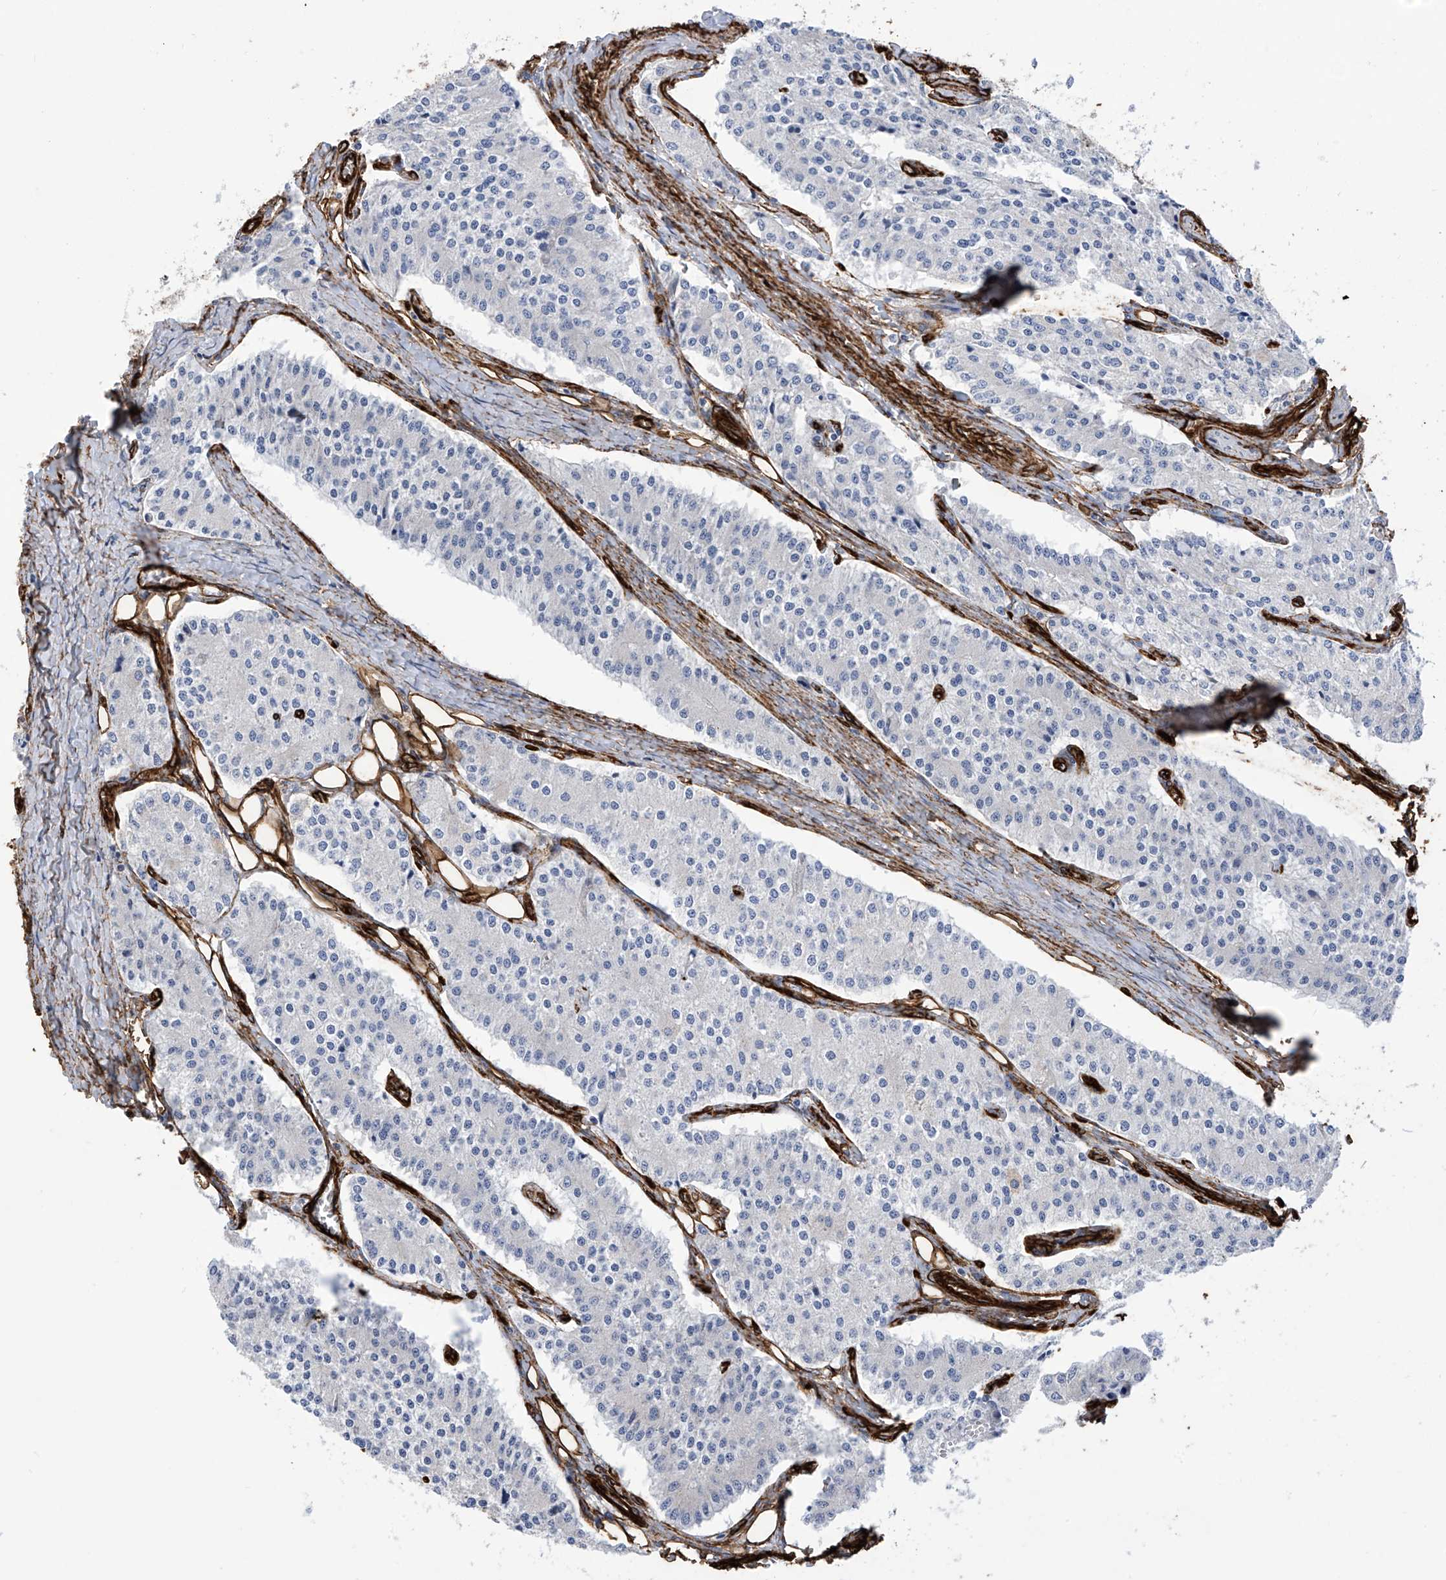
{"staining": {"intensity": "negative", "quantity": "none", "location": "none"}, "tissue": "carcinoid", "cell_type": "Tumor cells", "image_type": "cancer", "snomed": [{"axis": "morphology", "description": "Carcinoid, malignant, NOS"}, {"axis": "topography", "description": "Colon"}], "caption": "Immunohistochemistry (IHC) histopathology image of human carcinoid stained for a protein (brown), which demonstrates no positivity in tumor cells.", "gene": "UBTD1", "patient": {"sex": "female", "age": 52}}